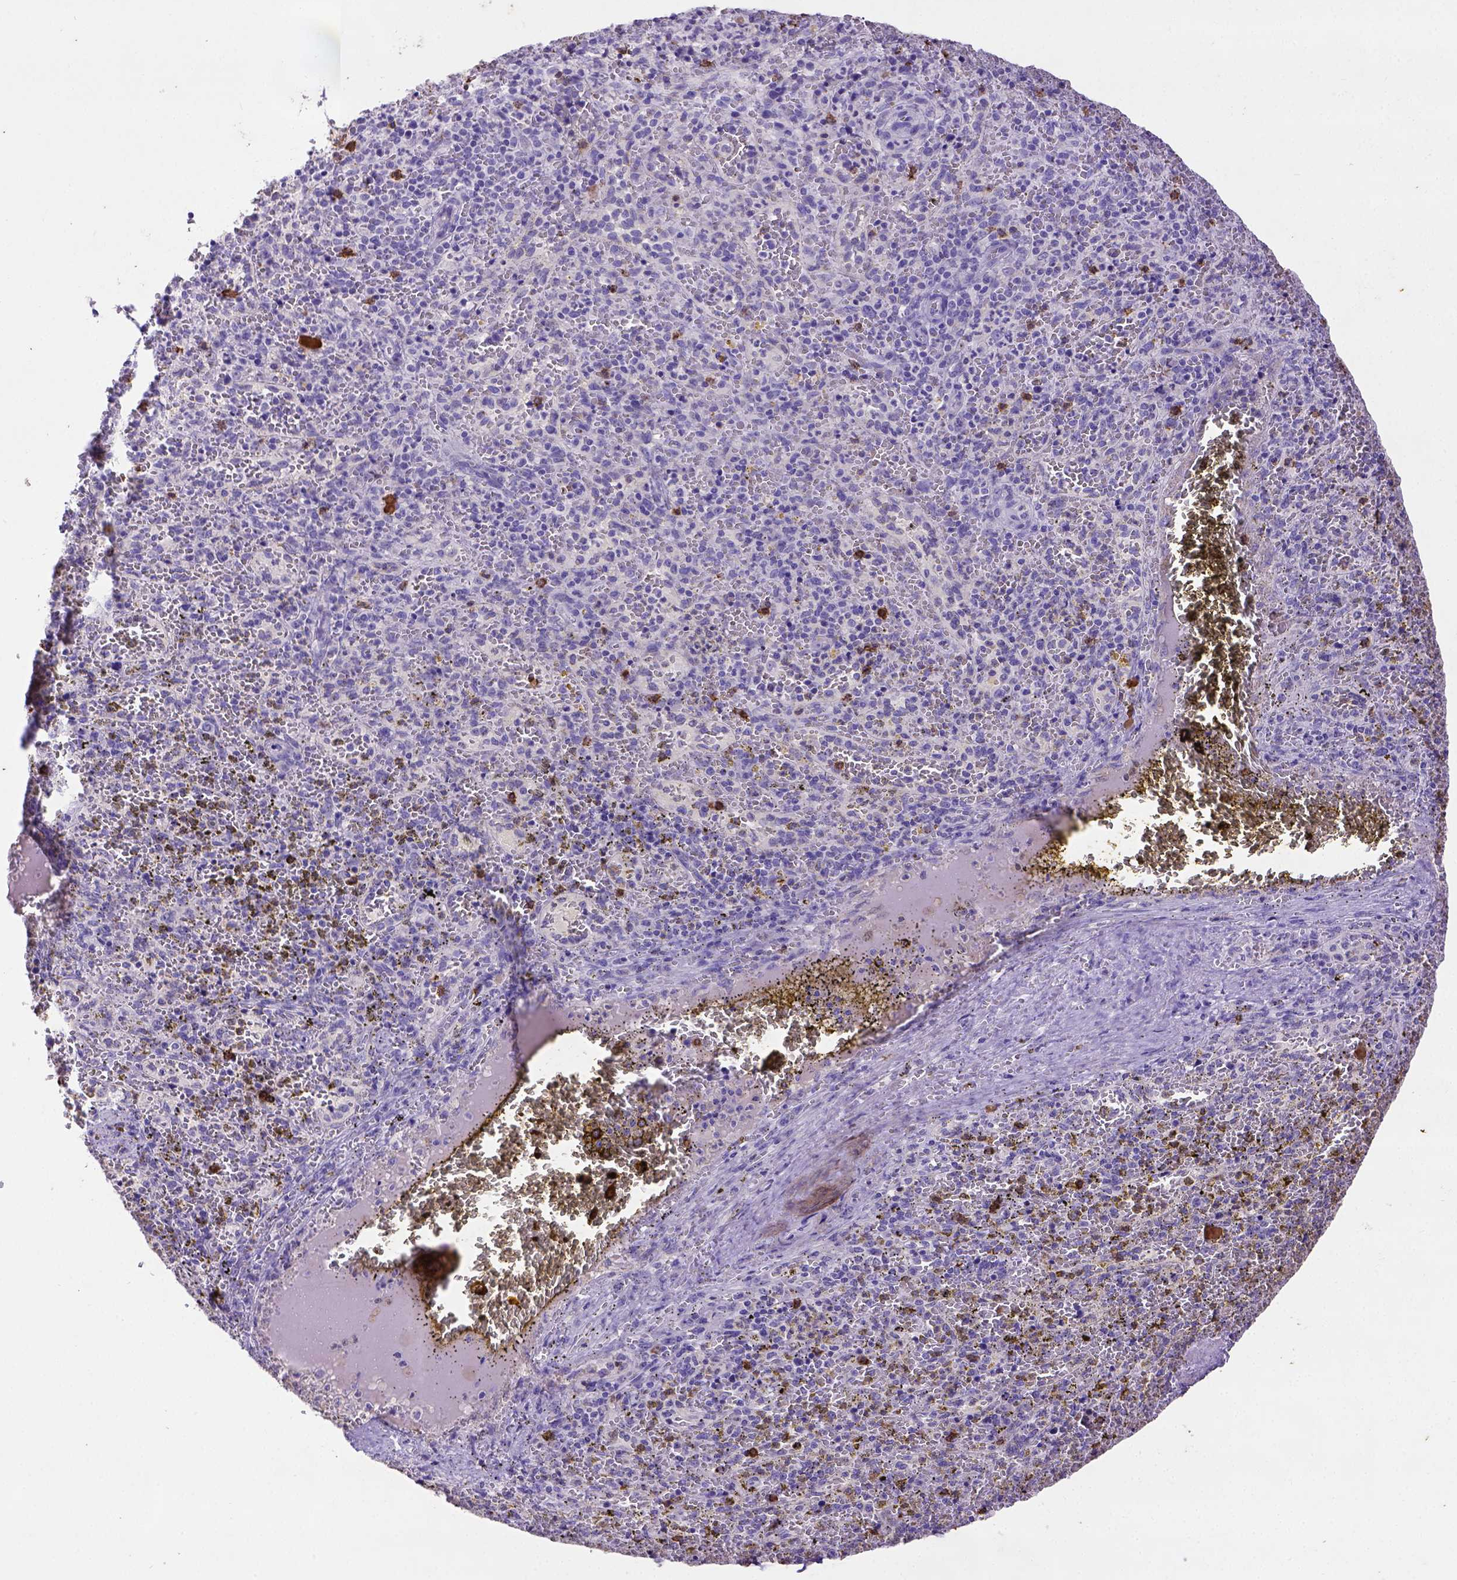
{"staining": {"intensity": "strong", "quantity": "<25%", "location": "cytoplasmic/membranous"}, "tissue": "spleen", "cell_type": "Cells in red pulp", "image_type": "normal", "snomed": [{"axis": "morphology", "description": "Normal tissue, NOS"}, {"axis": "topography", "description": "Spleen"}], "caption": "This histopathology image shows immunohistochemistry staining of benign spleen, with medium strong cytoplasmic/membranous staining in approximately <25% of cells in red pulp.", "gene": "B3GAT1", "patient": {"sex": "female", "age": 50}}